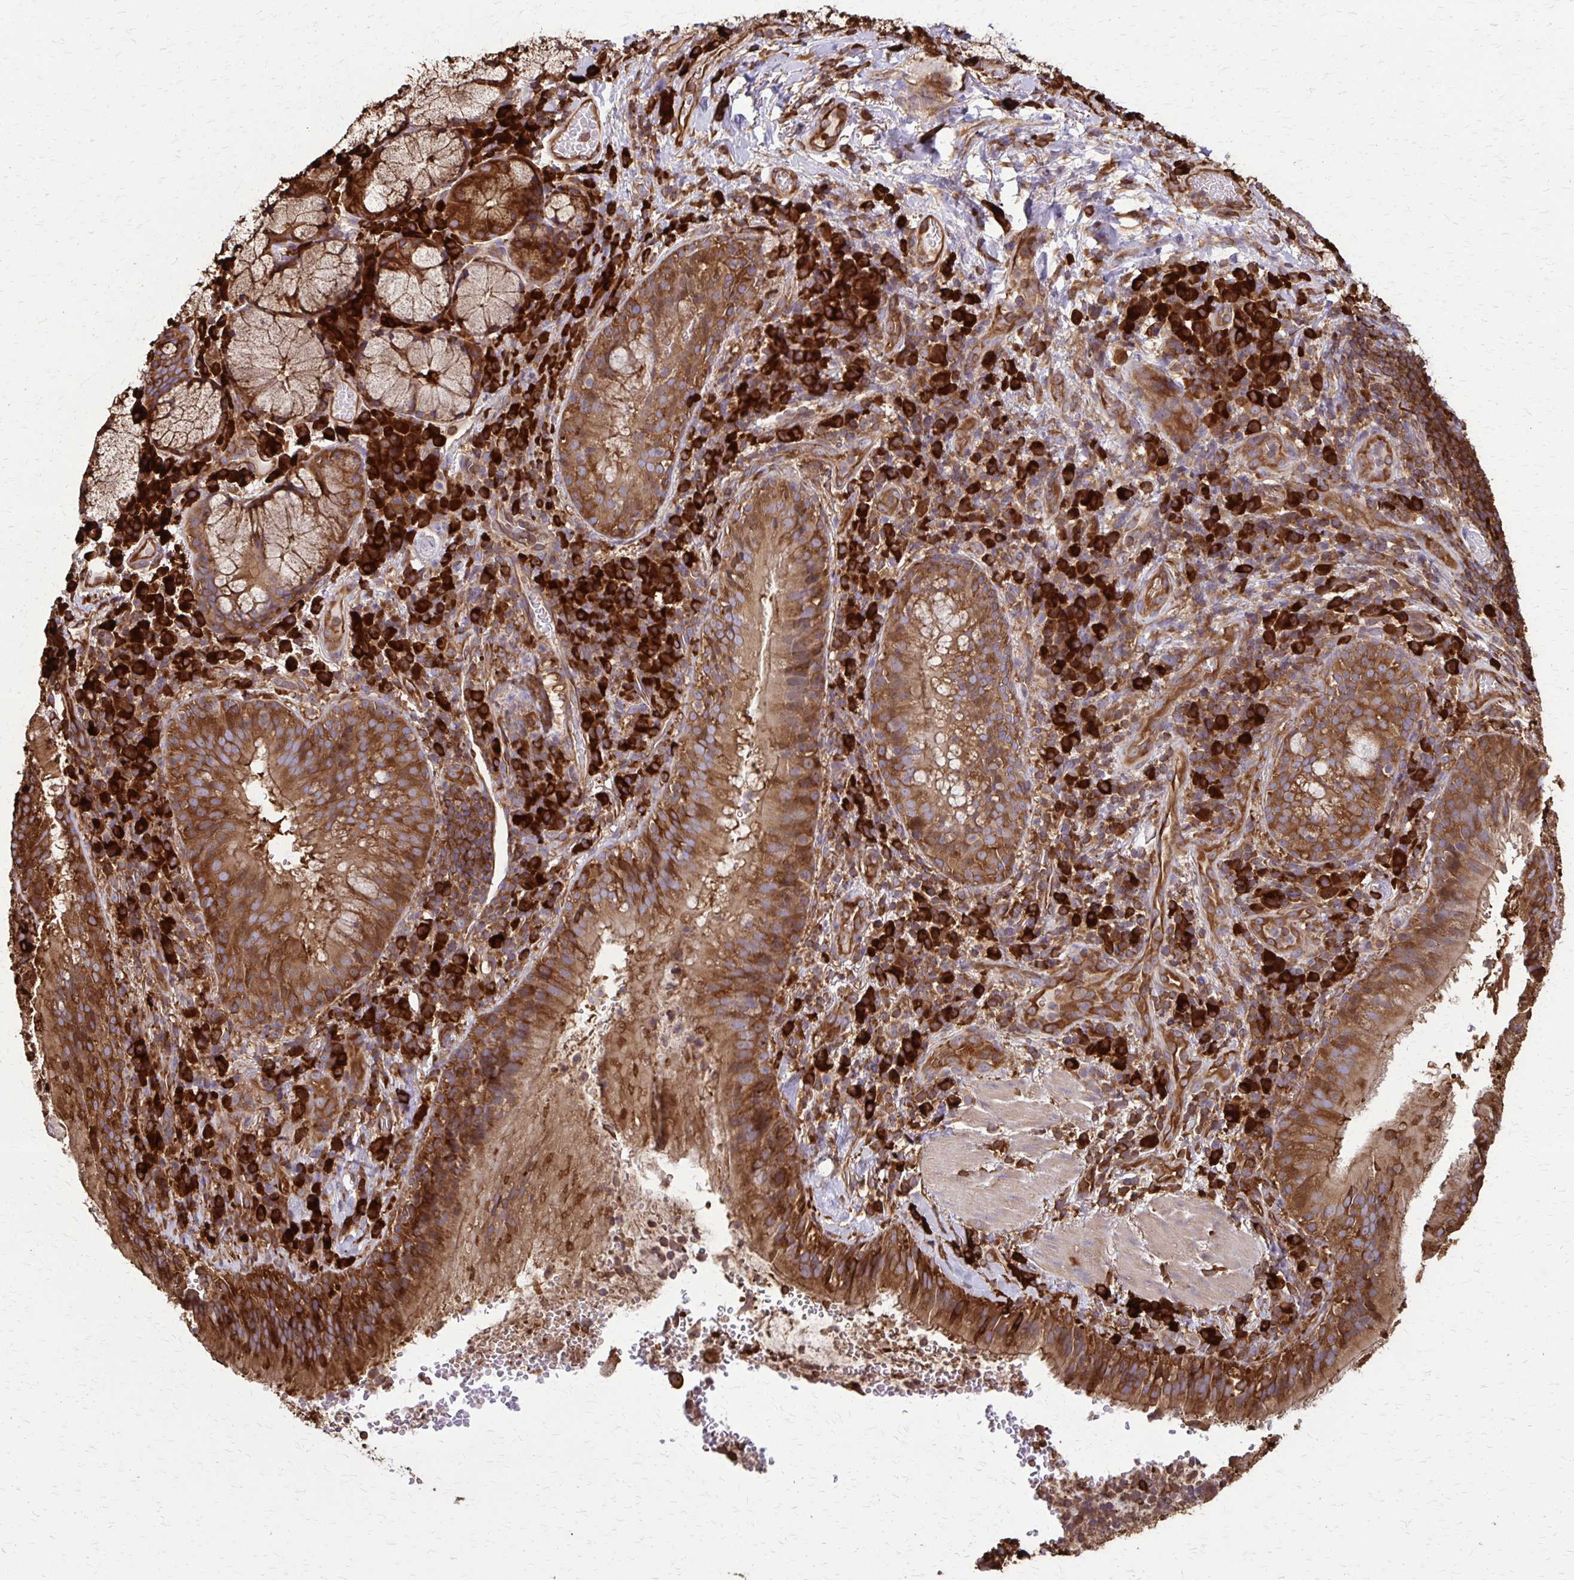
{"staining": {"intensity": "strong", "quantity": ">75%", "location": "cytoplasmic/membranous"}, "tissue": "bronchus", "cell_type": "Respiratory epithelial cells", "image_type": "normal", "snomed": [{"axis": "morphology", "description": "Normal tissue, NOS"}, {"axis": "topography", "description": "Lymph node"}, {"axis": "topography", "description": "Bronchus"}], "caption": "Strong cytoplasmic/membranous protein positivity is appreciated in approximately >75% of respiratory epithelial cells in bronchus.", "gene": "EEF2", "patient": {"sex": "male", "age": 56}}